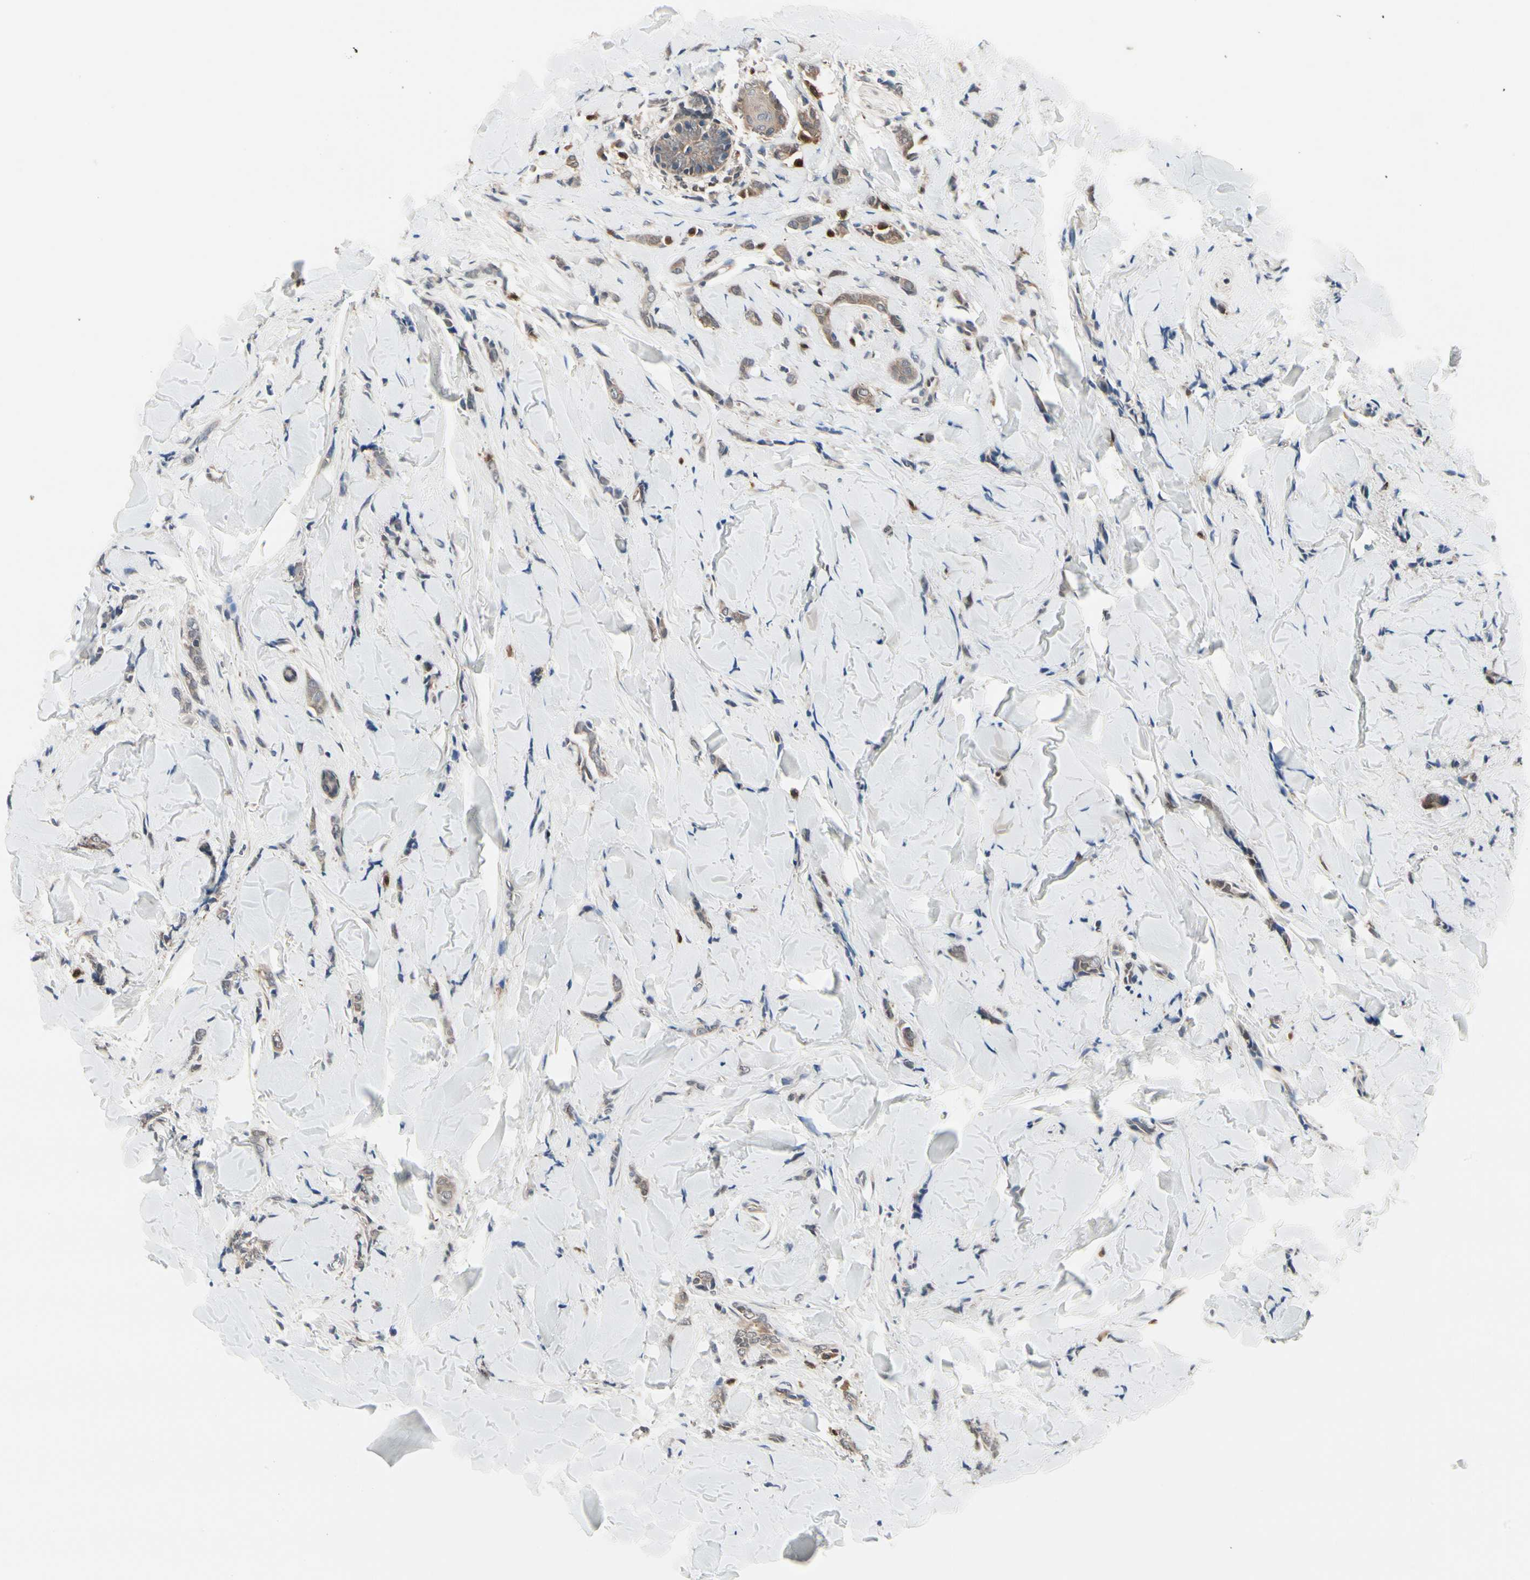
{"staining": {"intensity": "weak", "quantity": ">75%", "location": "cytoplasmic/membranous"}, "tissue": "breast cancer", "cell_type": "Tumor cells", "image_type": "cancer", "snomed": [{"axis": "morphology", "description": "Lobular carcinoma"}, {"axis": "topography", "description": "Skin"}, {"axis": "topography", "description": "Breast"}], "caption": "Breast lobular carcinoma stained with IHC displays weak cytoplasmic/membranous expression in about >75% of tumor cells. (DAB = brown stain, brightfield microscopy at high magnification).", "gene": "PRDX6", "patient": {"sex": "female", "age": 46}}